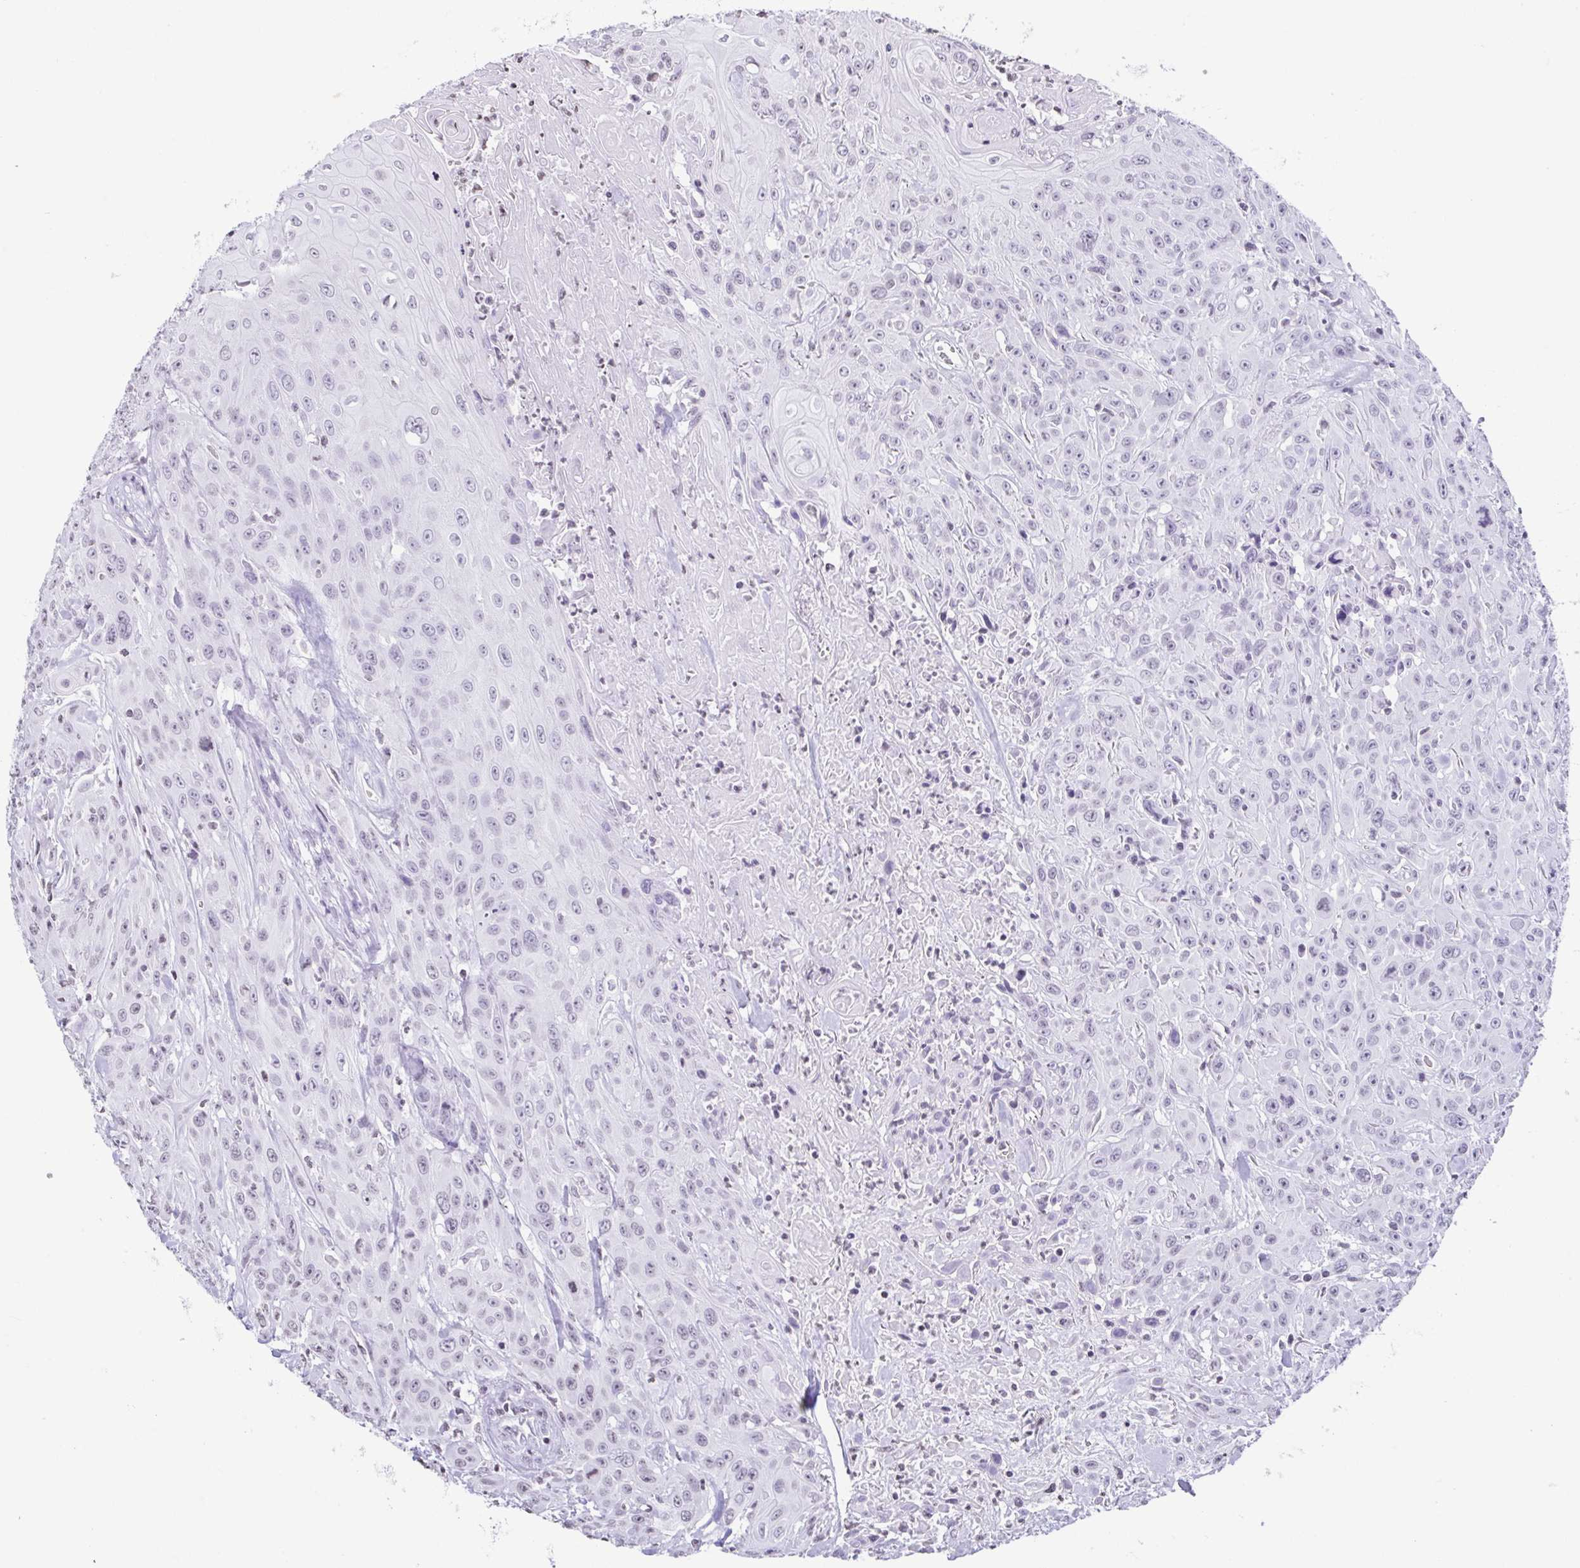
{"staining": {"intensity": "negative", "quantity": "none", "location": "none"}, "tissue": "head and neck cancer", "cell_type": "Tumor cells", "image_type": "cancer", "snomed": [{"axis": "morphology", "description": "Squamous cell carcinoma, NOS"}, {"axis": "topography", "description": "Skin"}, {"axis": "topography", "description": "Head-Neck"}], "caption": "This is a photomicrograph of immunohistochemistry (IHC) staining of head and neck cancer, which shows no staining in tumor cells.", "gene": "VCY1B", "patient": {"sex": "male", "age": 80}}